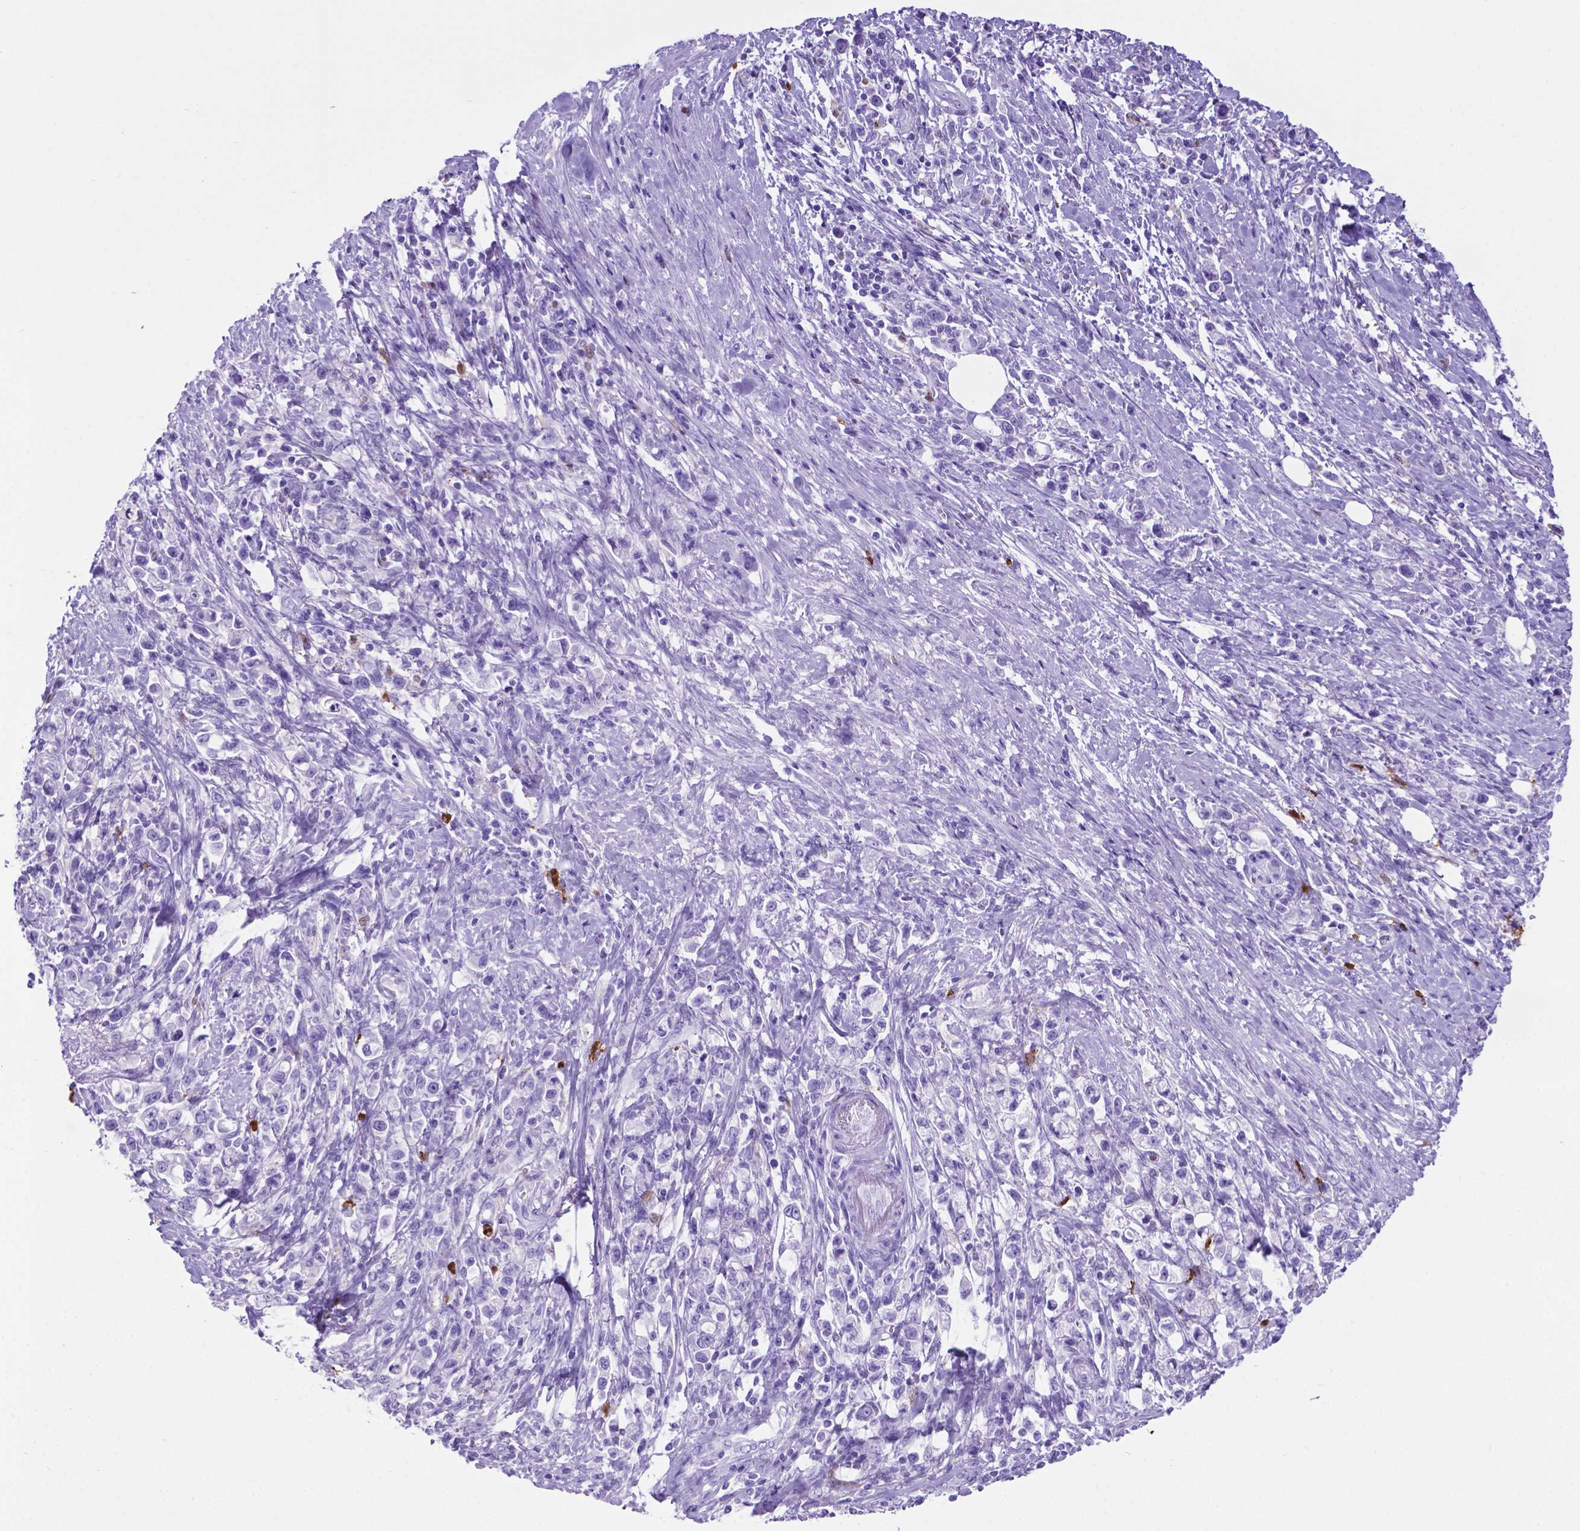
{"staining": {"intensity": "negative", "quantity": "none", "location": "none"}, "tissue": "stomach cancer", "cell_type": "Tumor cells", "image_type": "cancer", "snomed": [{"axis": "morphology", "description": "Adenocarcinoma, NOS"}, {"axis": "topography", "description": "Stomach"}], "caption": "Immunohistochemical staining of stomach cancer reveals no significant expression in tumor cells.", "gene": "LZTR1", "patient": {"sex": "male", "age": 63}}